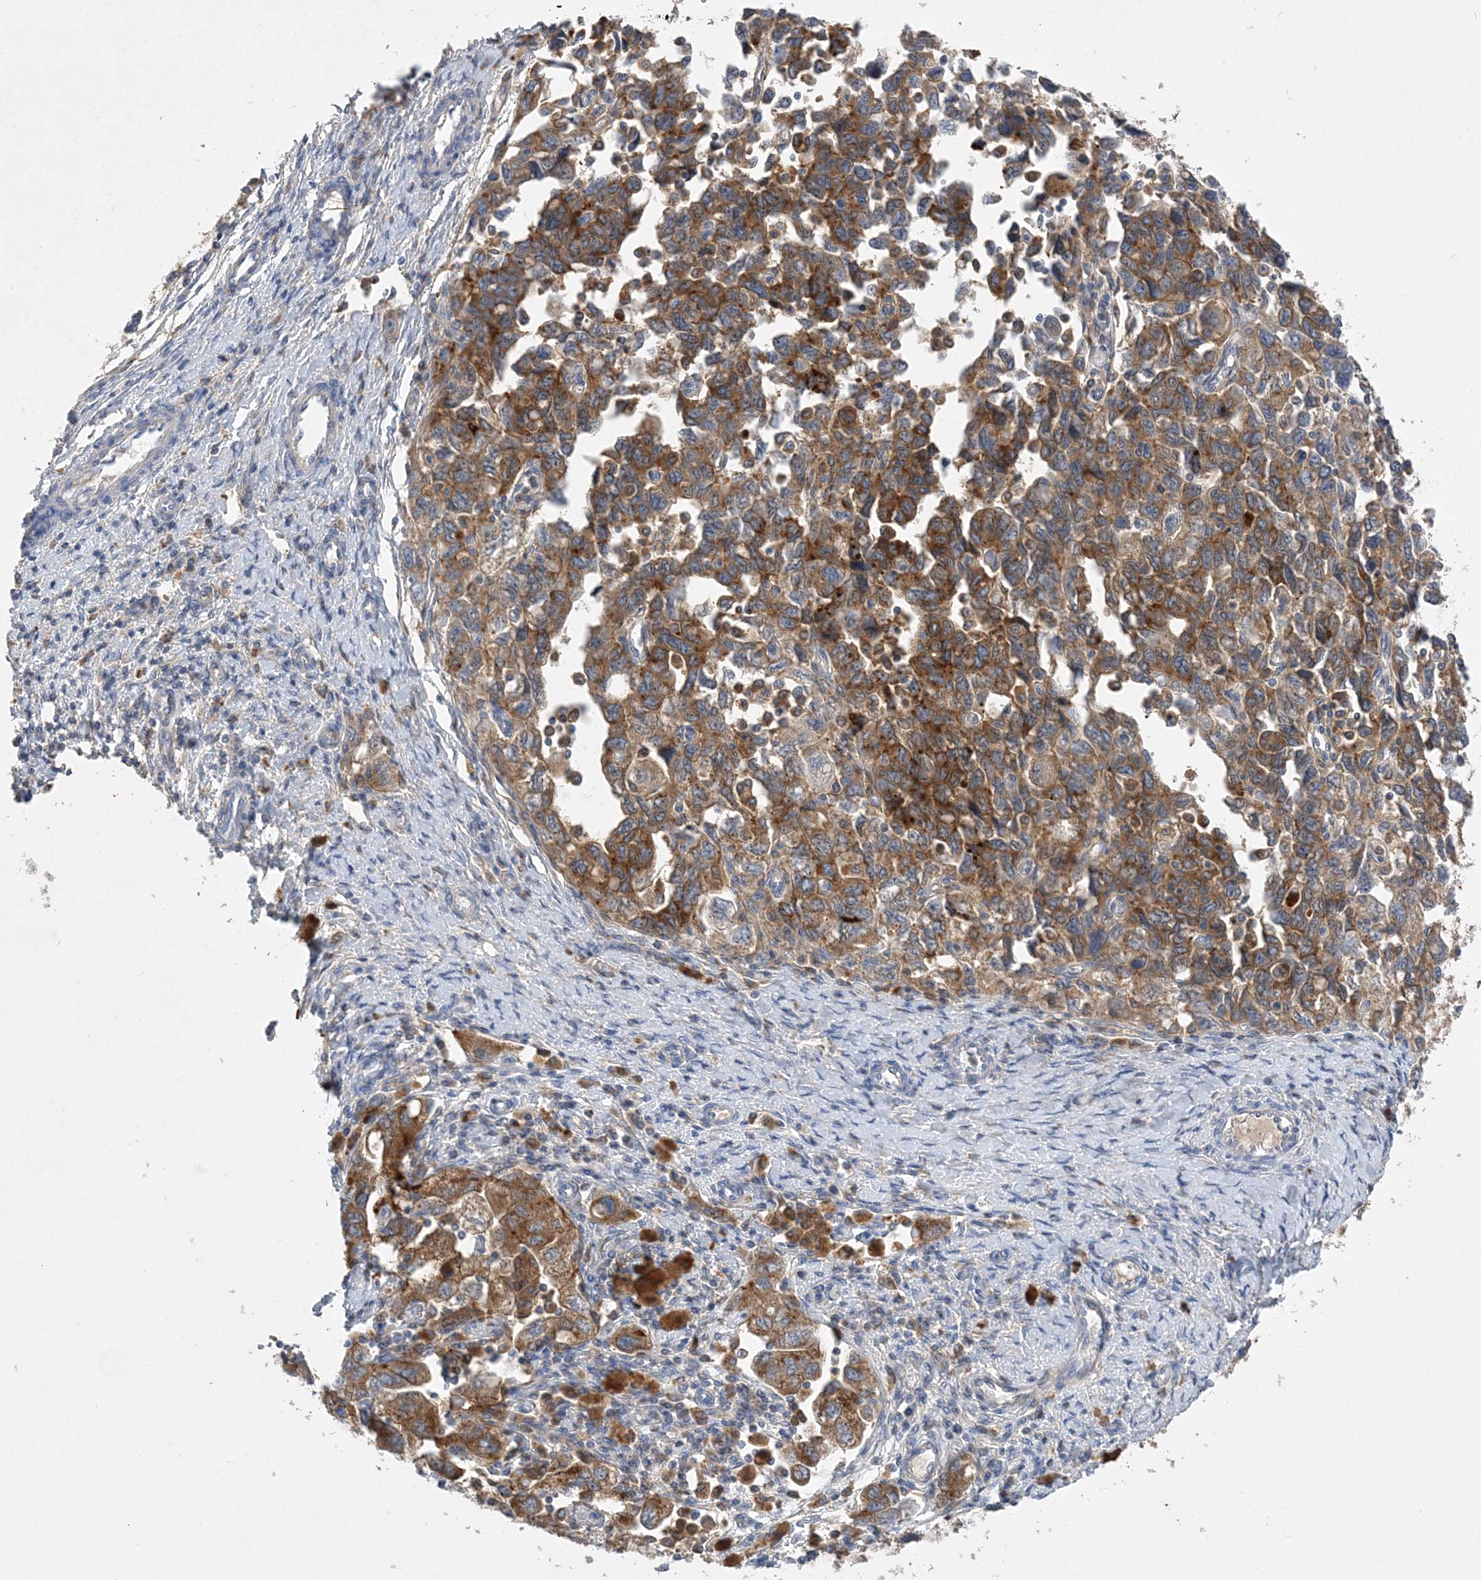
{"staining": {"intensity": "strong", "quantity": ">75%", "location": "cytoplasmic/membranous"}, "tissue": "ovarian cancer", "cell_type": "Tumor cells", "image_type": "cancer", "snomed": [{"axis": "morphology", "description": "Carcinoma, NOS"}, {"axis": "morphology", "description": "Cystadenocarcinoma, serous, NOS"}, {"axis": "topography", "description": "Ovary"}], "caption": "This micrograph shows IHC staining of ovarian cancer, with high strong cytoplasmic/membranous expression in approximately >75% of tumor cells.", "gene": "GRINA", "patient": {"sex": "female", "age": 69}}